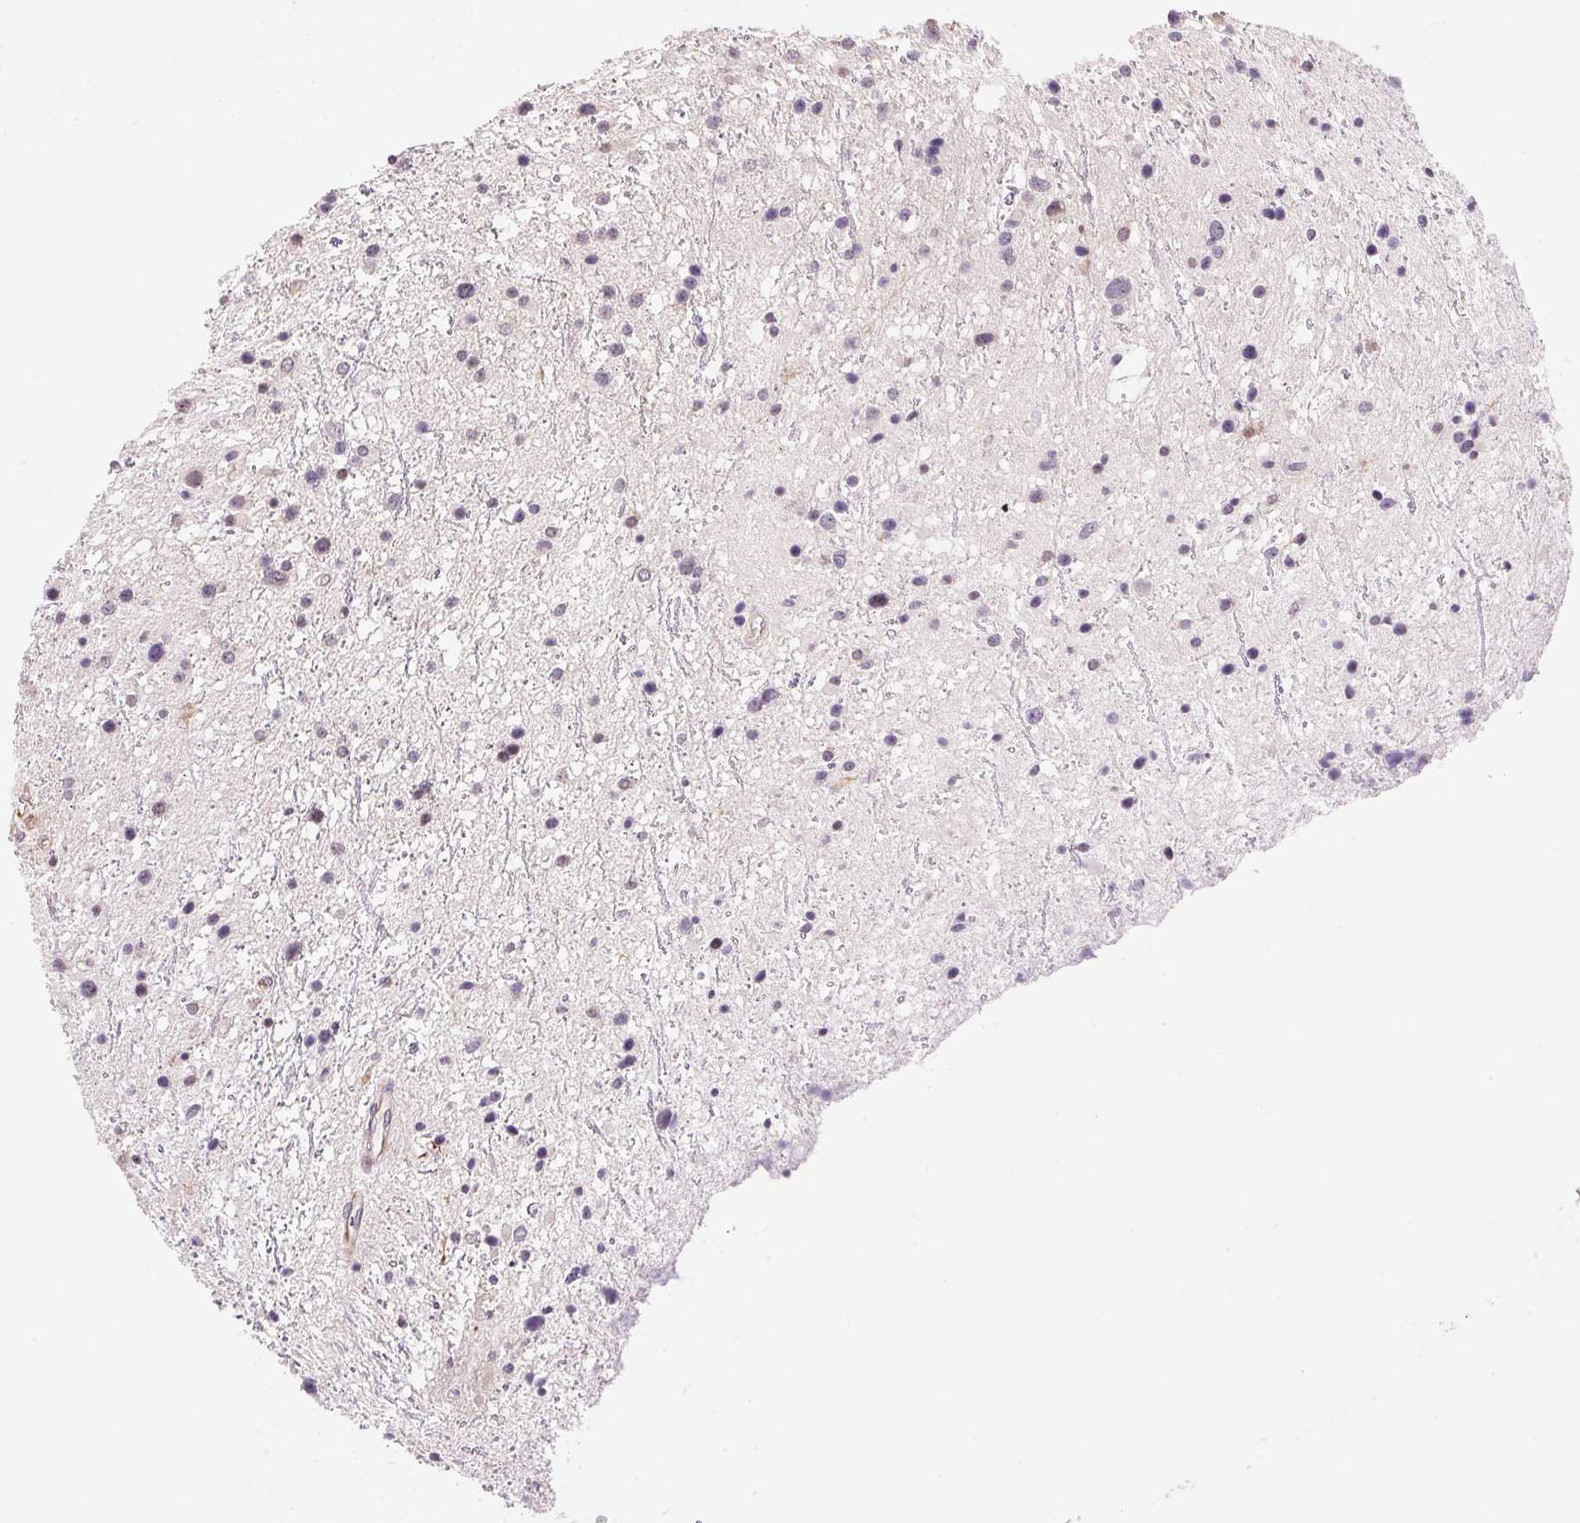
{"staining": {"intensity": "negative", "quantity": "none", "location": "none"}, "tissue": "glioma", "cell_type": "Tumor cells", "image_type": "cancer", "snomed": [{"axis": "morphology", "description": "Glioma, malignant, Low grade"}, {"axis": "topography", "description": "Brain"}], "caption": "High power microscopy image of an immunohistochemistry photomicrograph of malignant glioma (low-grade), revealing no significant expression in tumor cells. (DAB IHC, high magnification).", "gene": "GYG2", "patient": {"sex": "female", "age": 32}}